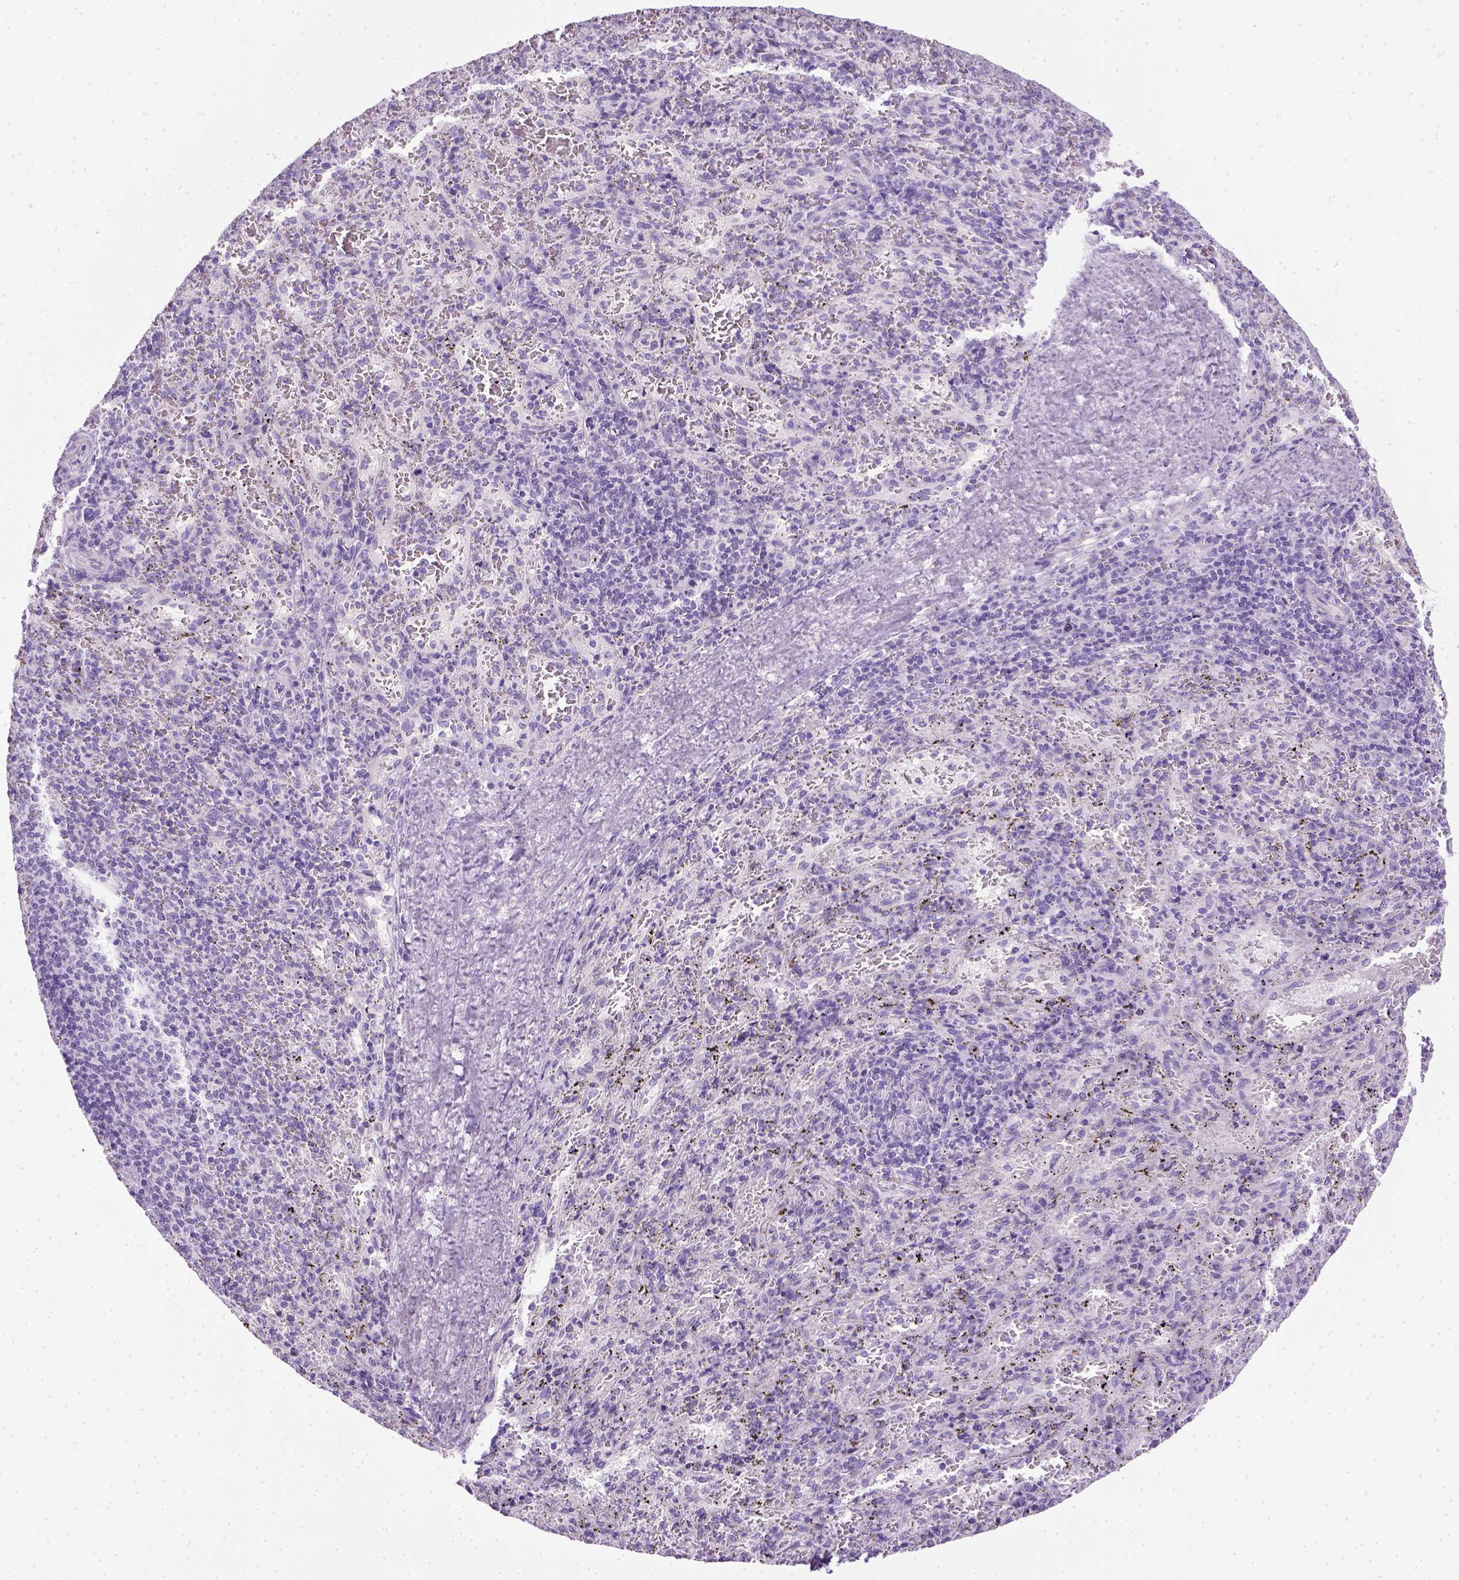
{"staining": {"intensity": "negative", "quantity": "none", "location": "none"}, "tissue": "spleen", "cell_type": "Cells in red pulp", "image_type": "normal", "snomed": [{"axis": "morphology", "description": "Normal tissue, NOS"}, {"axis": "topography", "description": "Spleen"}], "caption": "Human spleen stained for a protein using immunohistochemistry (IHC) exhibits no expression in cells in red pulp.", "gene": "KRT71", "patient": {"sex": "male", "age": 57}}